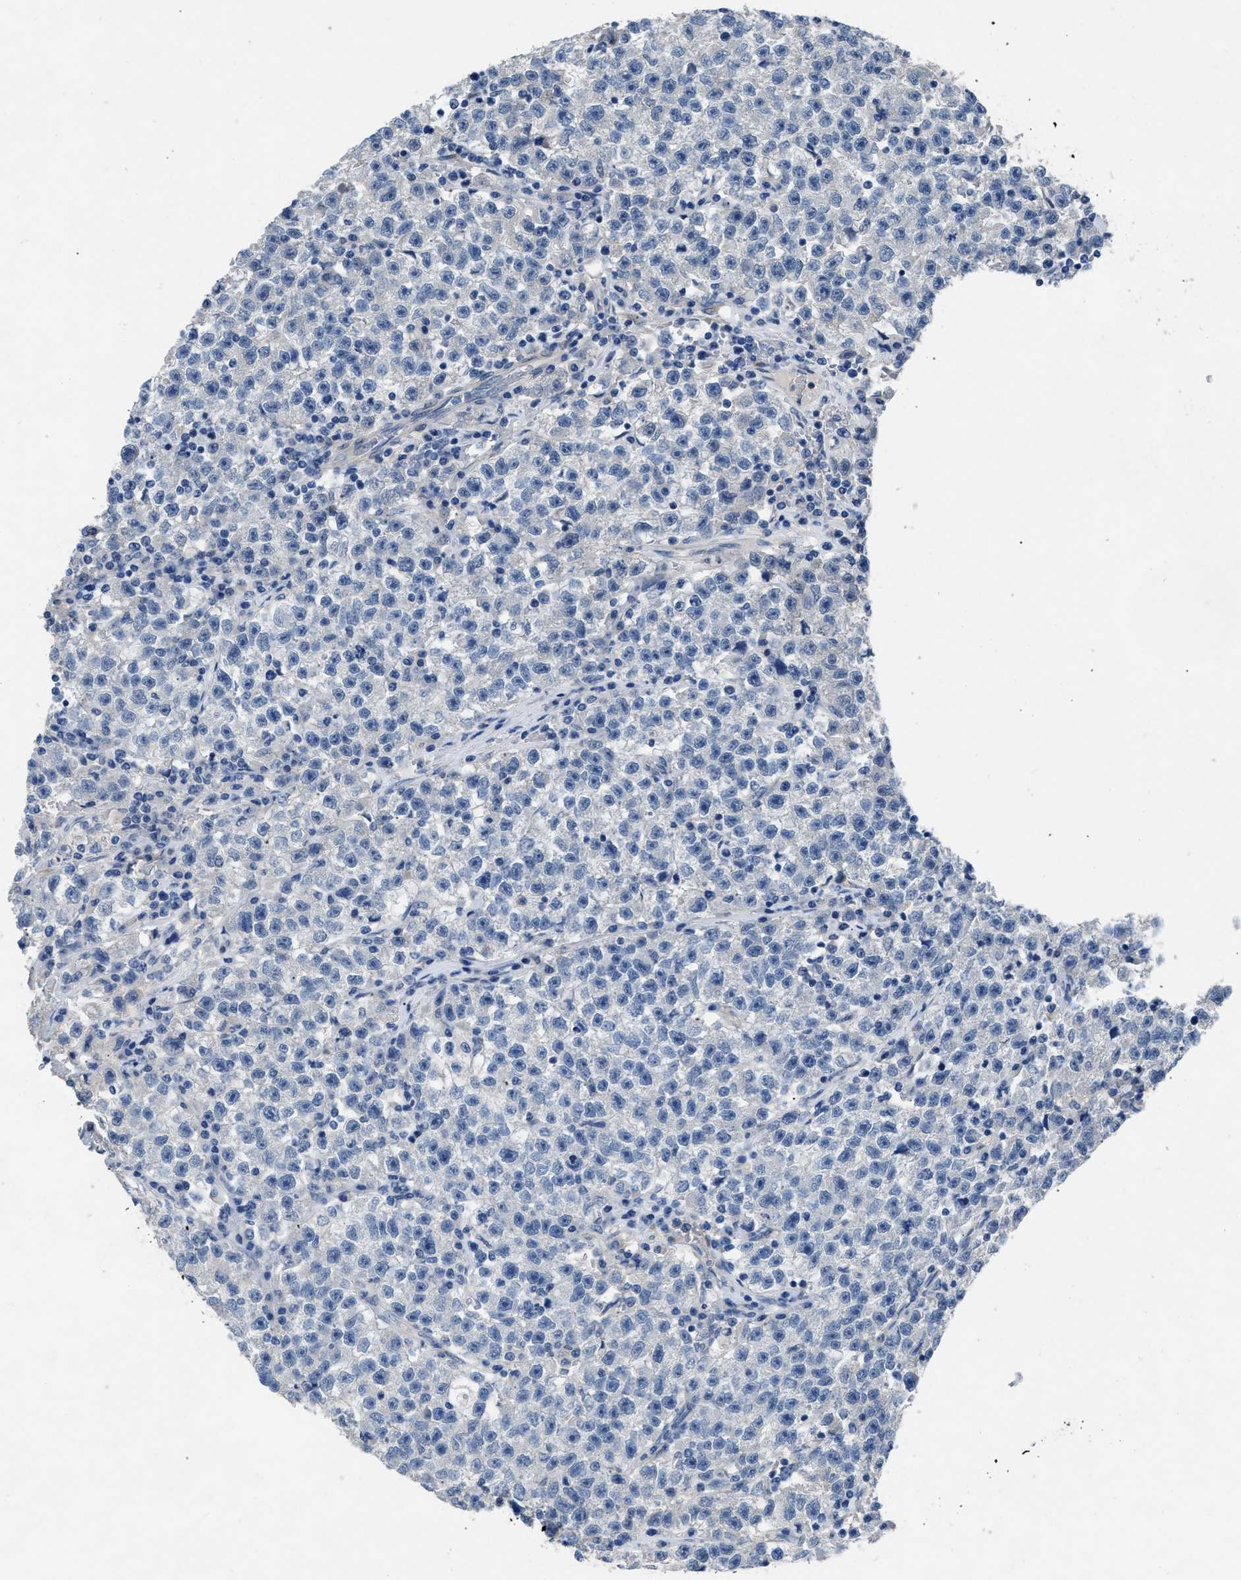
{"staining": {"intensity": "negative", "quantity": "none", "location": "none"}, "tissue": "testis cancer", "cell_type": "Tumor cells", "image_type": "cancer", "snomed": [{"axis": "morphology", "description": "Seminoma, NOS"}, {"axis": "topography", "description": "Testis"}], "caption": "Seminoma (testis) stained for a protein using IHC reveals no expression tumor cells.", "gene": "RBP1", "patient": {"sex": "male", "age": 22}}